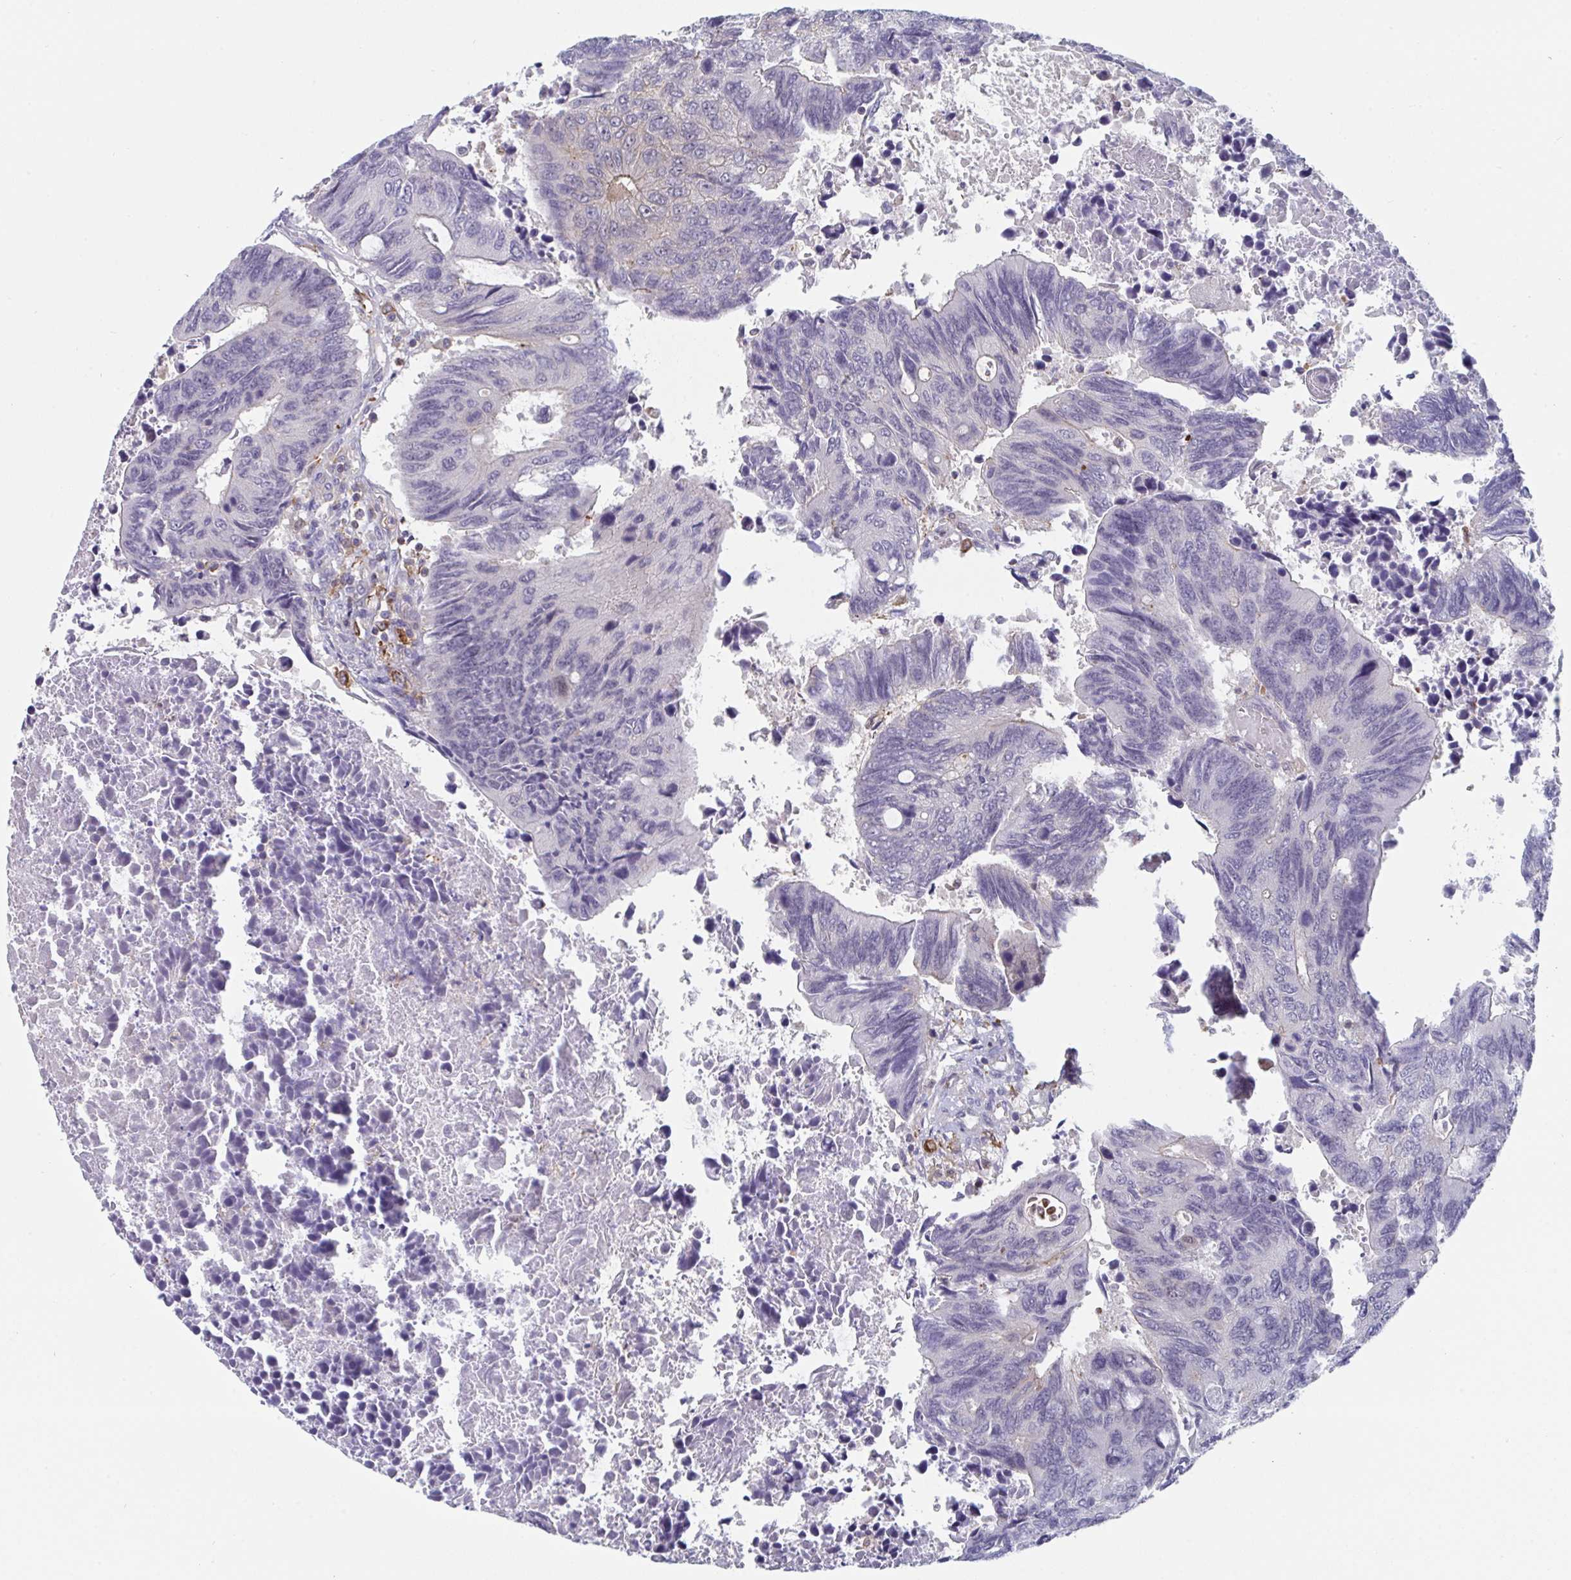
{"staining": {"intensity": "negative", "quantity": "none", "location": "none"}, "tissue": "colorectal cancer", "cell_type": "Tumor cells", "image_type": "cancer", "snomed": [{"axis": "morphology", "description": "Adenocarcinoma, NOS"}, {"axis": "topography", "description": "Colon"}], "caption": "An image of colorectal adenocarcinoma stained for a protein displays no brown staining in tumor cells.", "gene": "DISP2", "patient": {"sex": "male", "age": 87}}